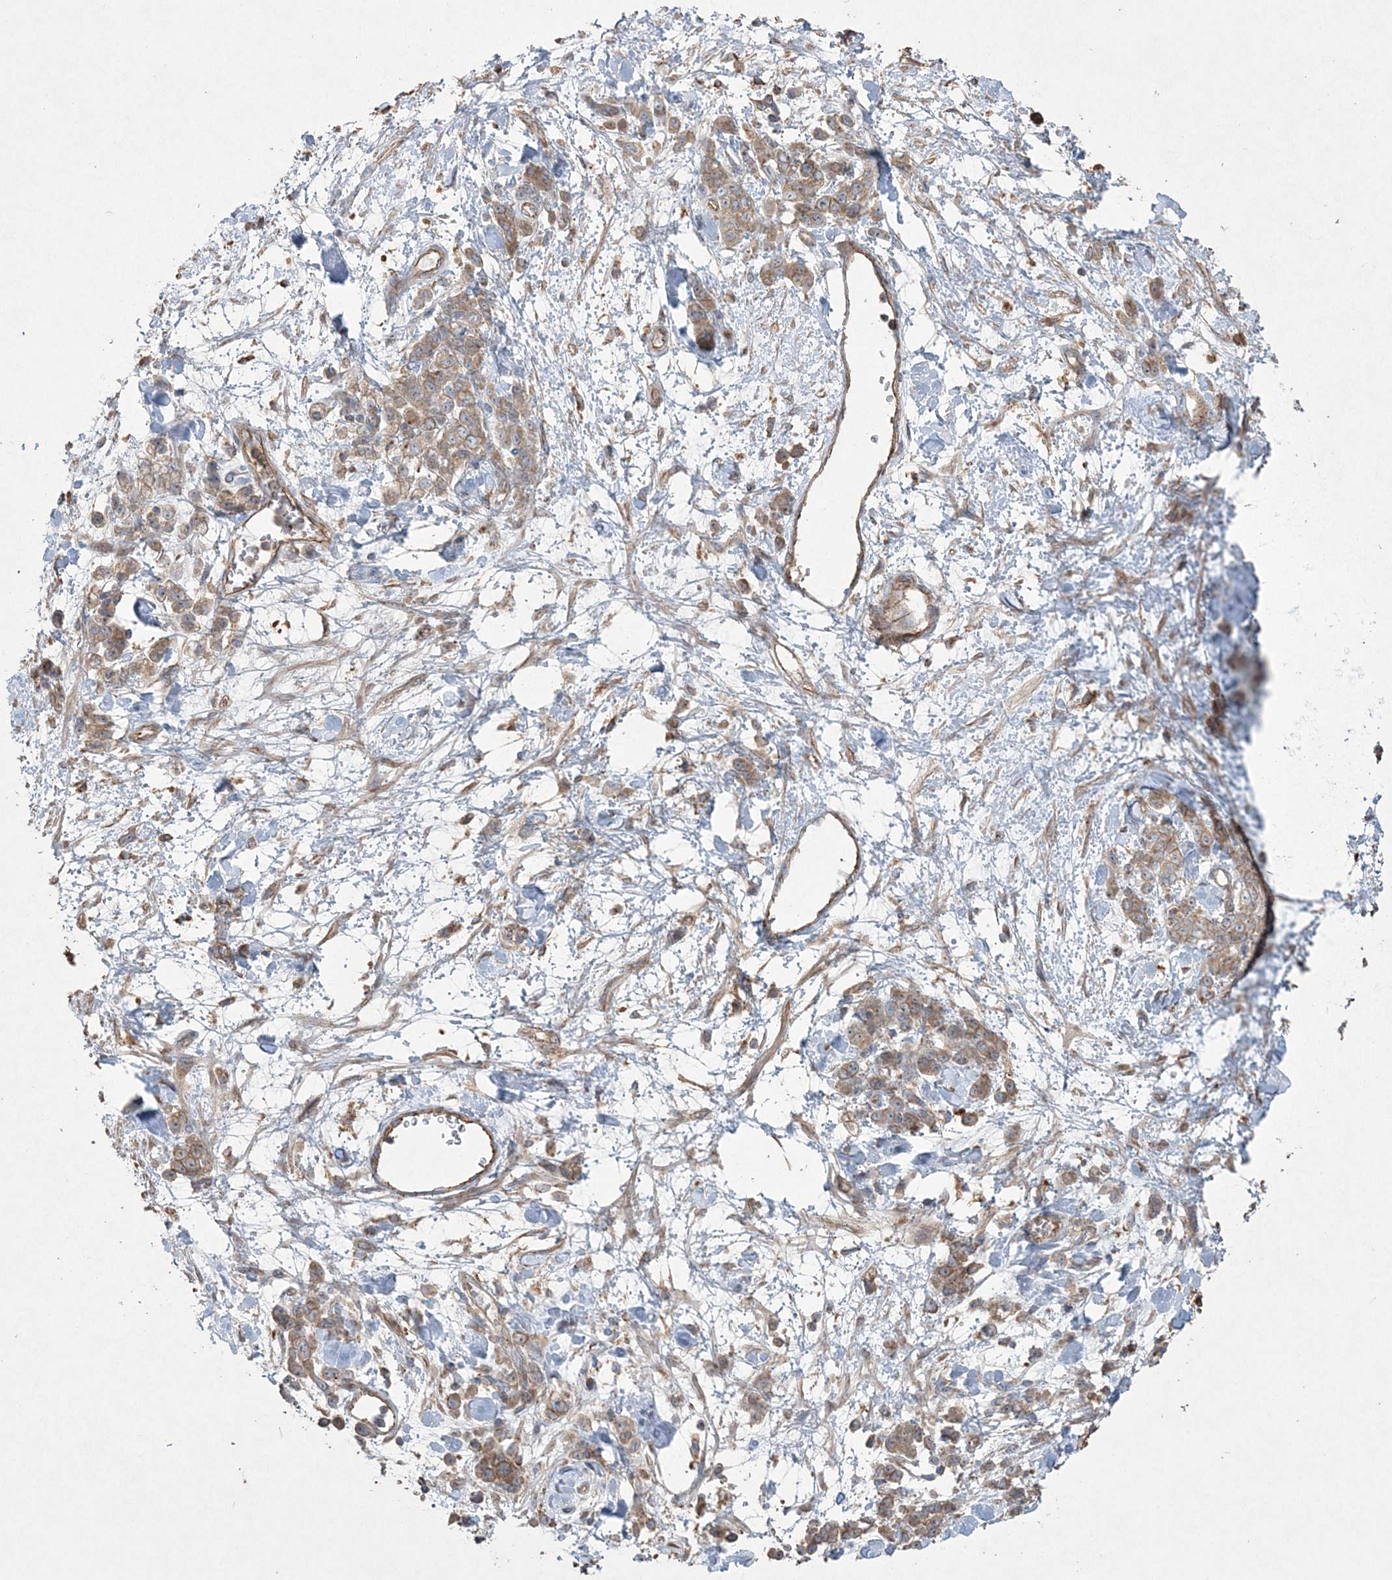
{"staining": {"intensity": "weak", "quantity": ">75%", "location": "cytoplasmic/membranous"}, "tissue": "stomach cancer", "cell_type": "Tumor cells", "image_type": "cancer", "snomed": [{"axis": "morphology", "description": "Normal tissue, NOS"}, {"axis": "morphology", "description": "Adenocarcinoma, NOS"}, {"axis": "topography", "description": "Stomach"}], "caption": "Immunohistochemical staining of human stomach cancer demonstrates low levels of weak cytoplasmic/membranous protein expression in about >75% of tumor cells.", "gene": "TTC7A", "patient": {"sex": "male", "age": 82}}